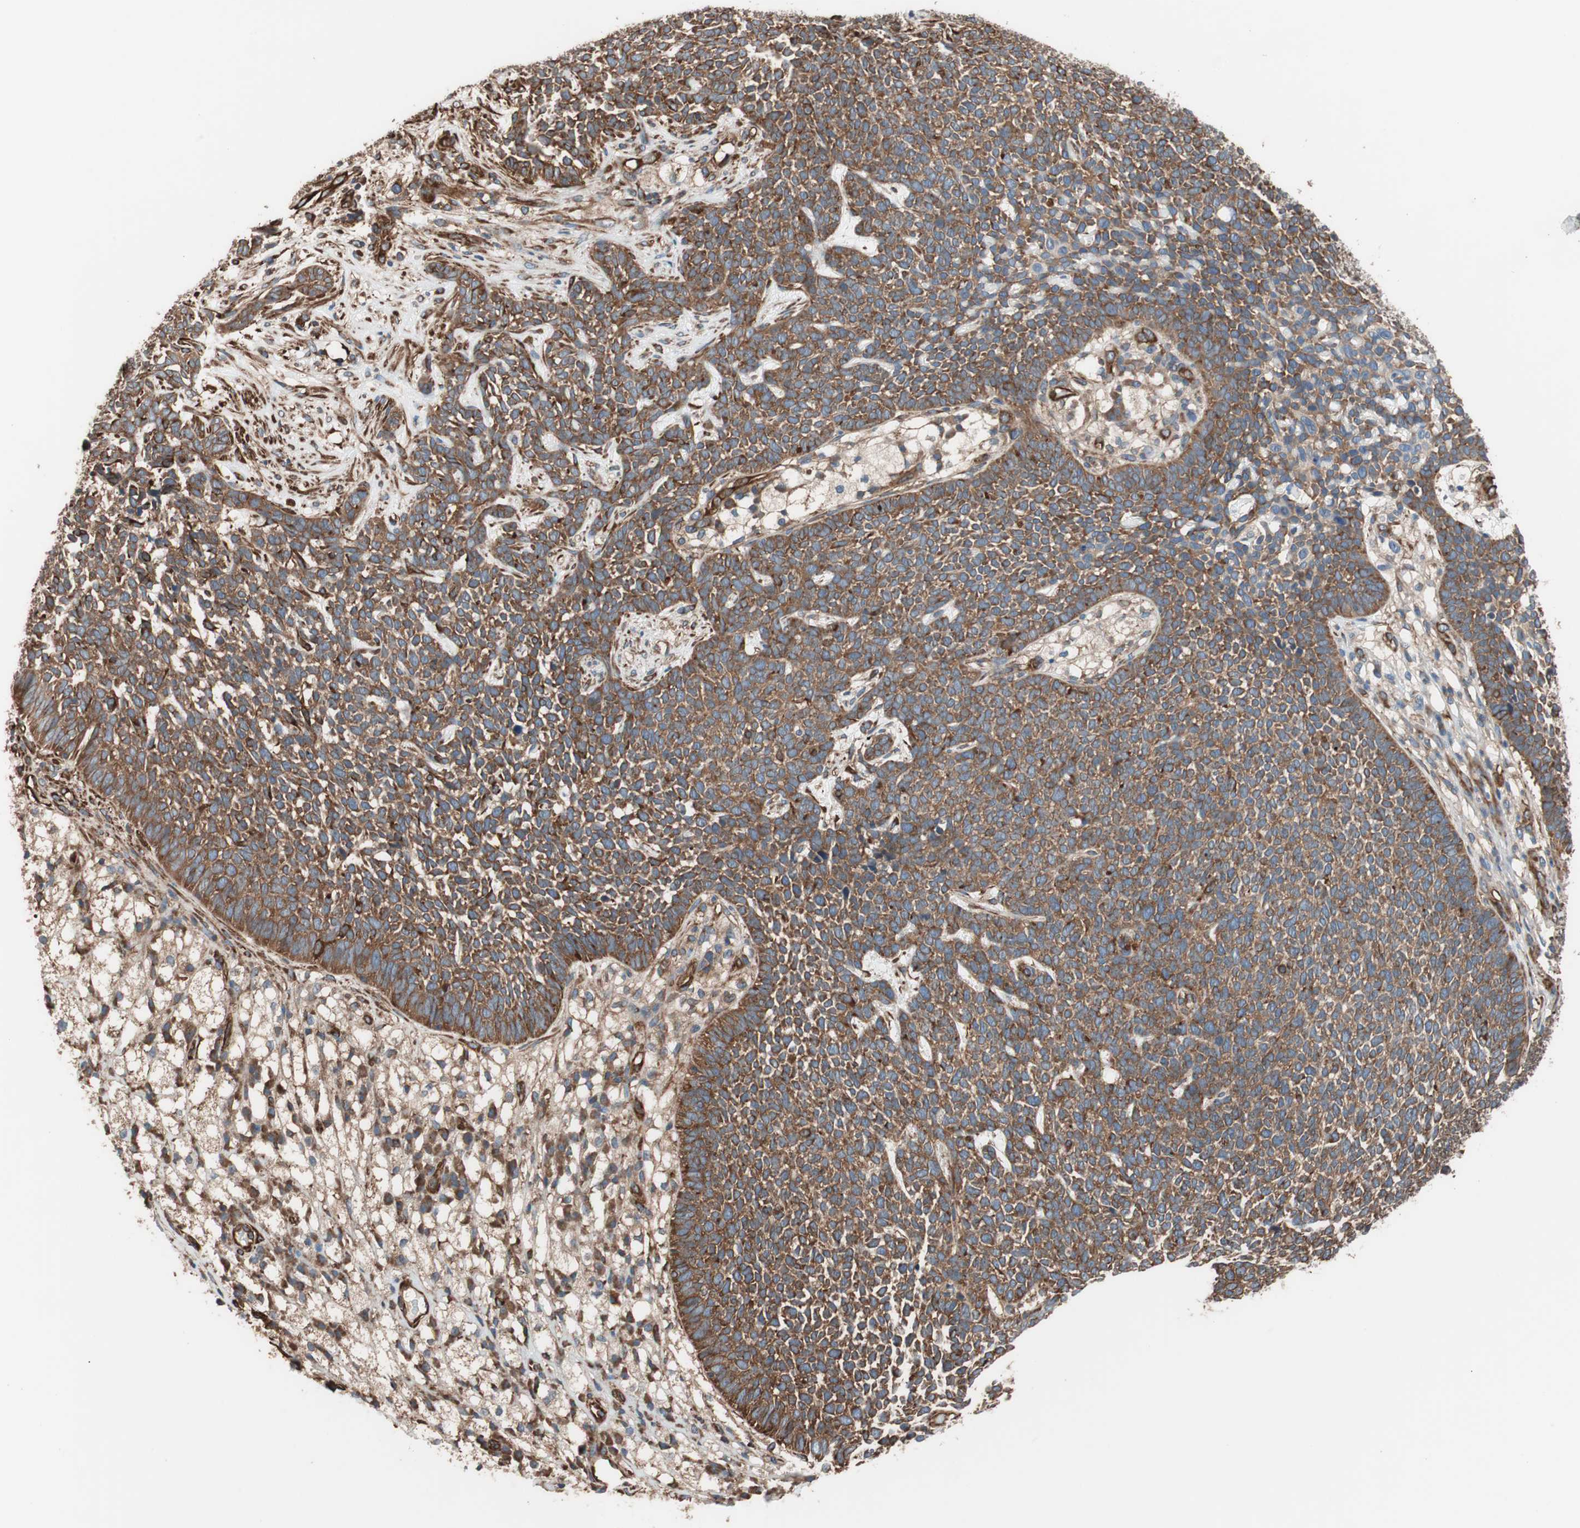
{"staining": {"intensity": "strong", "quantity": ">75%", "location": "cytoplasmic/membranous"}, "tissue": "skin cancer", "cell_type": "Tumor cells", "image_type": "cancer", "snomed": [{"axis": "morphology", "description": "Basal cell carcinoma"}, {"axis": "topography", "description": "Skin"}], "caption": "This is an image of immunohistochemistry (IHC) staining of skin cancer, which shows strong expression in the cytoplasmic/membranous of tumor cells.", "gene": "GPSM2", "patient": {"sex": "female", "age": 84}}